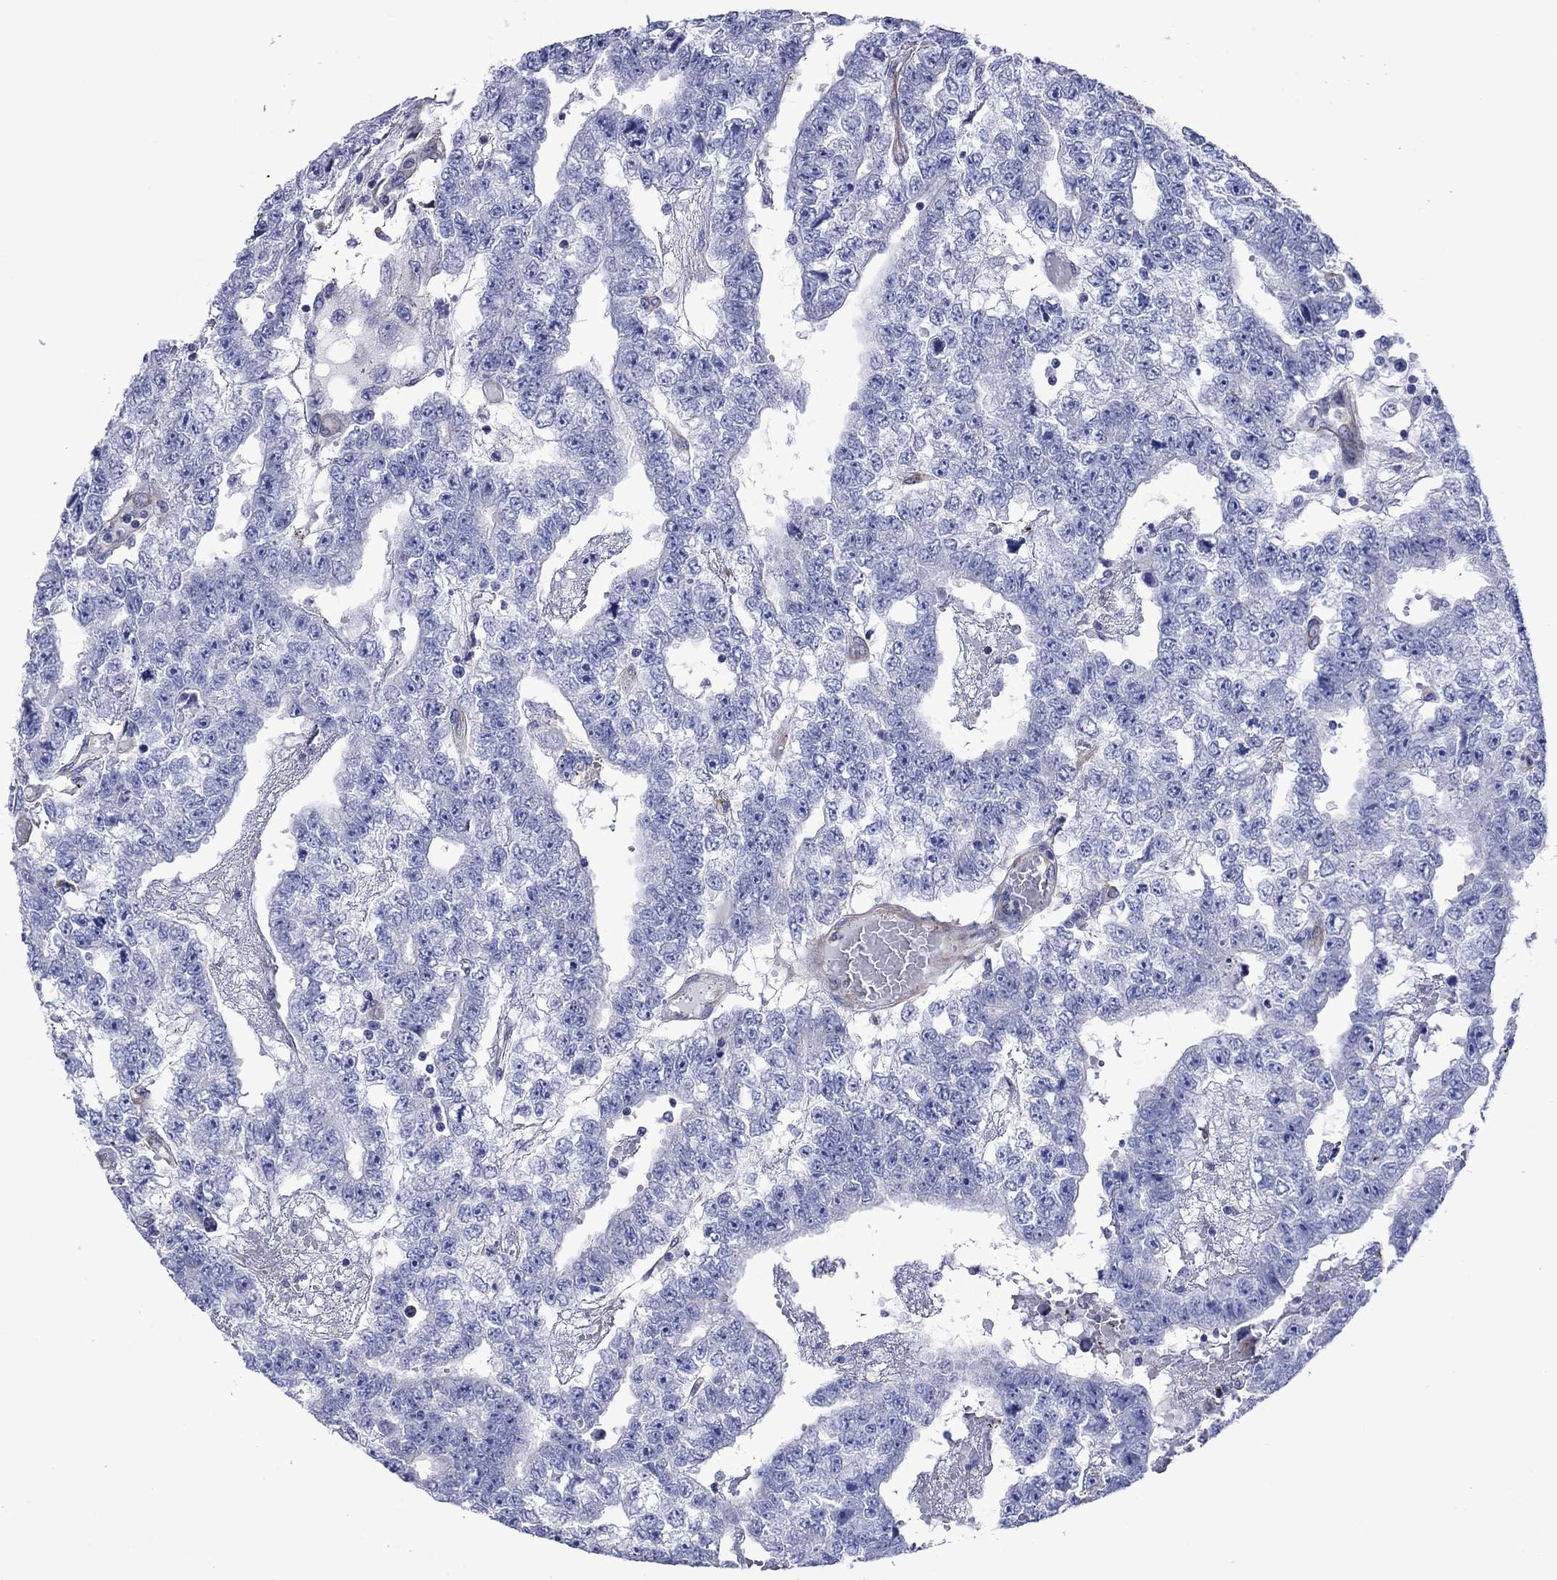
{"staining": {"intensity": "negative", "quantity": "none", "location": "none"}, "tissue": "testis cancer", "cell_type": "Tumor cells", "image_type": "cancer", "snomed": [{"axis": "morphology", "description": "Carcinoma, Embryonal, NOS"}, {"axis": "topography", "description": "Testis"}], "caption": "A high-resolution image shows IHC staining of embryonal carcinoma (testis), which demonstrates no significant positivity in tumor cells.", "gene": "HSPG2", "patient": {"sex": "male", "age": 25}}